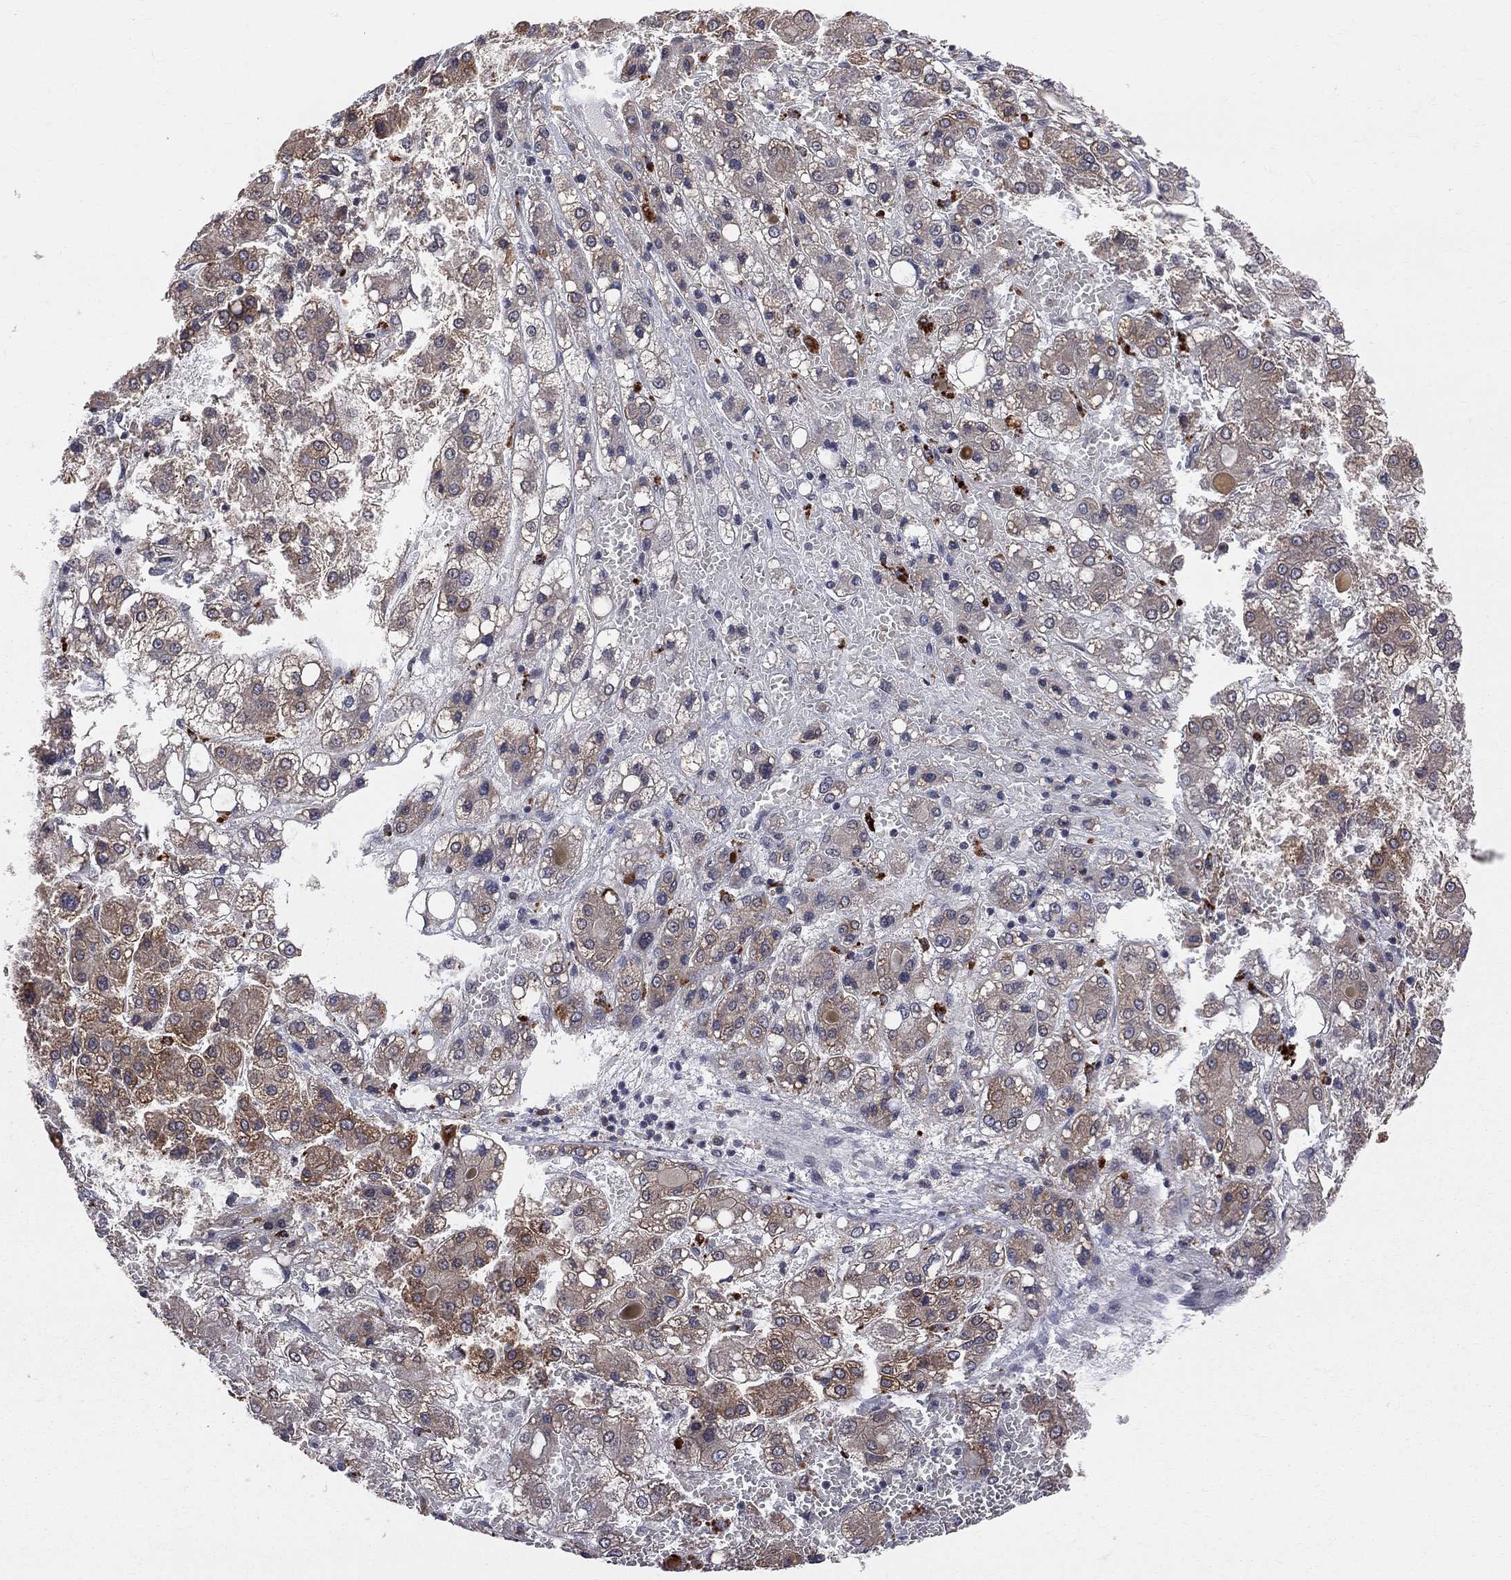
{"staining": {"intensity": "moderate", "quantity": "25%-75%", "location": "cytoplasmic/membranous"}, "tissue": "liver cancer", "cell_type": "Tumor cells", "image_type": "cancer", "snomed": [{"axis": "morphology", "description": "Carcinoma, Hepatocellular, NOS"}, {"axis": "topography", "description": "Liver"}], "caption": "Approximately 25%-75% of tumor cells in human liver cancer show moderate cytoplasmic/membranous protein positivity as visualized by brown immunohistochemical staining.", "gene": "CNOT11", "patient": {"sex": "male", "age": 73}}